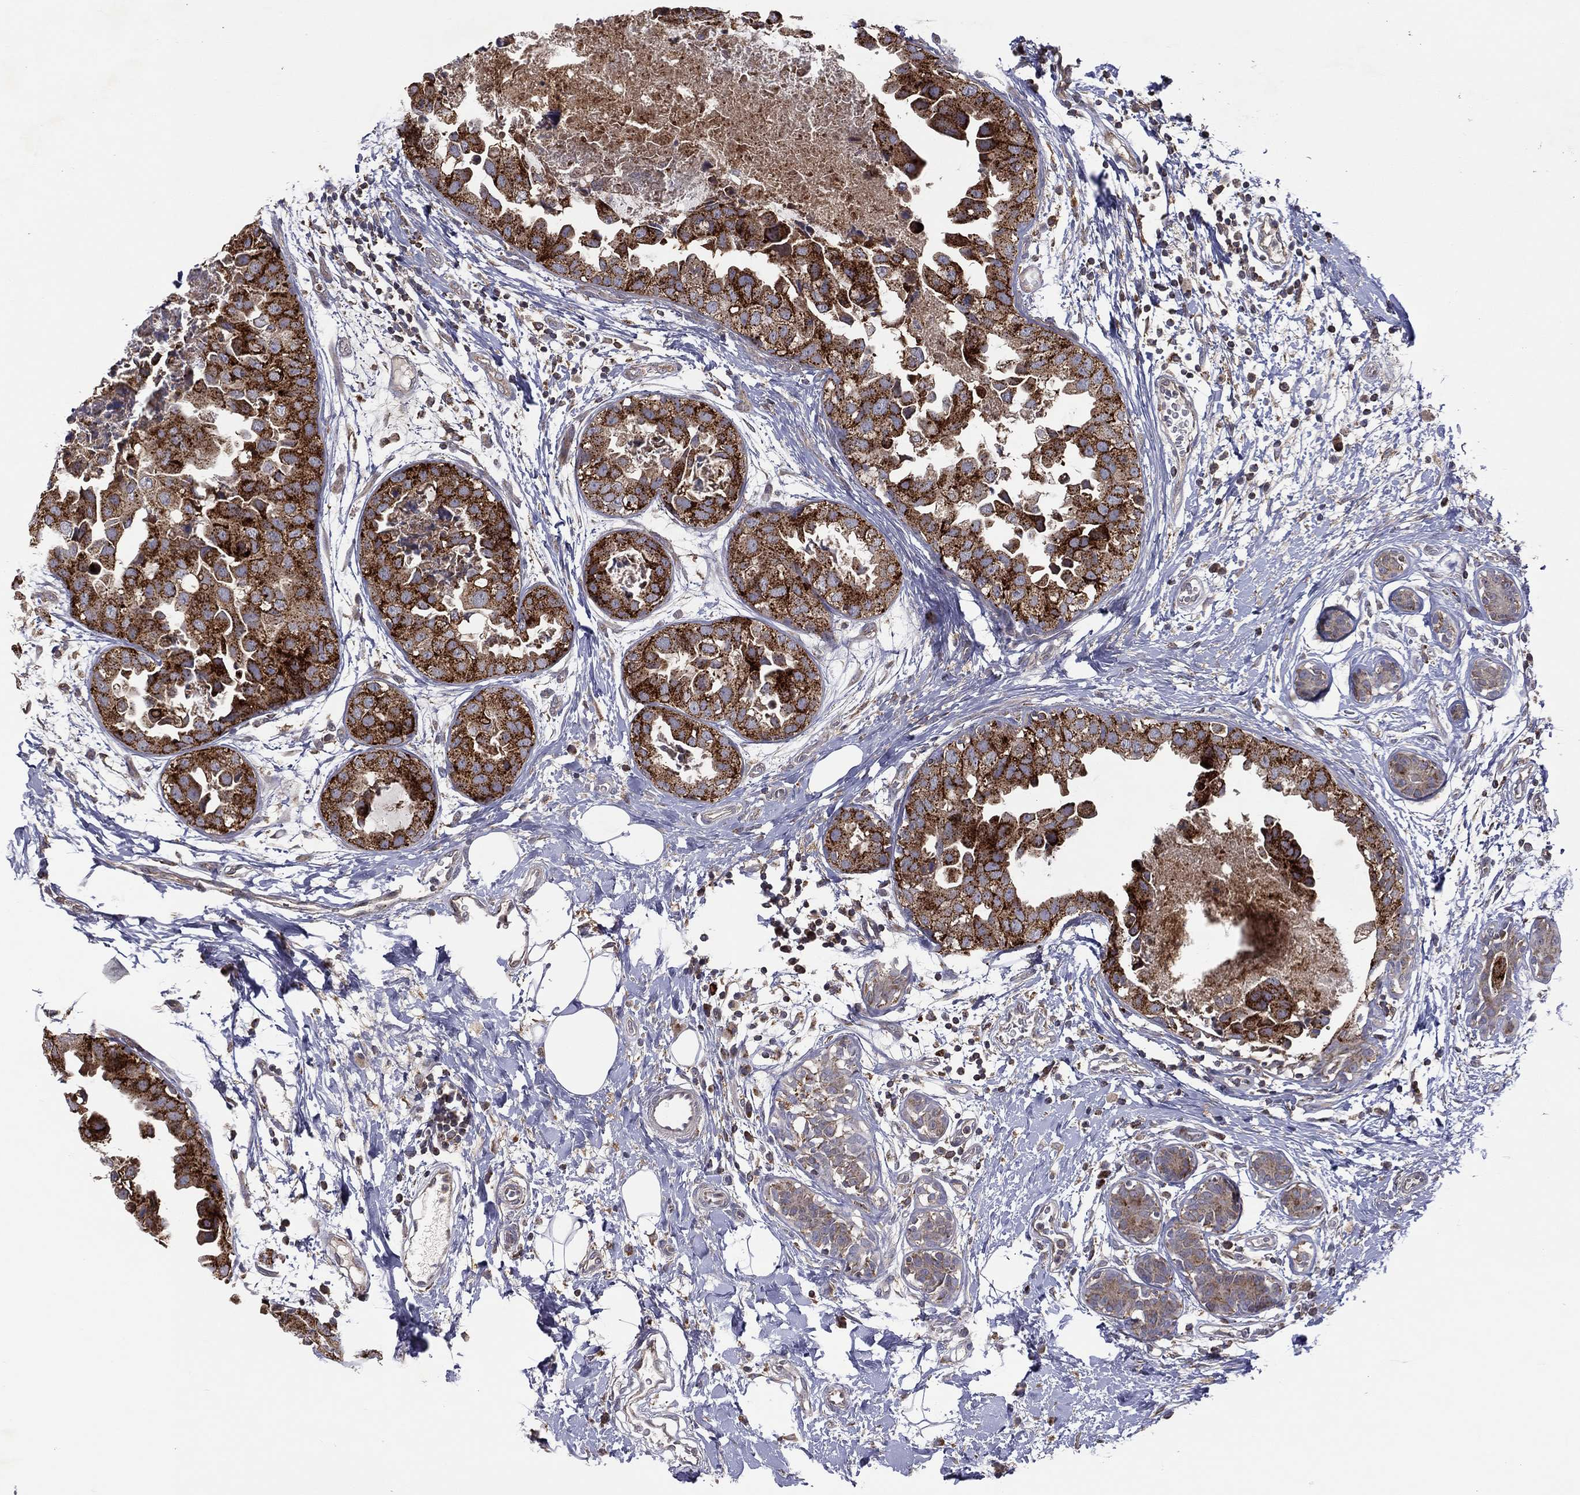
{"staining": {"intensity": "strong", "quantity": ">75%", "location": "cytoplasmic/membranous"}, "tissue": "breast cancer", "cell_type": "Tumor cells", "image_type": "cancer", "snomed": [{"axis": "morphology", "description": "Normal tissue, NOS"}, {"axis": "morphology", "description": "Duct carcinoma"}, {"axis": "topography", "description": "Breast"}], "caption": "Immunohistochemical staining of breast cancer (infiltrating ductal carcinoma) shows strong cytoplasmic/membranous protein staining in approximately >75% of tumor cells. Using DAB (3,3'-diaminobenzidine) (brown) and hematoxylin (blue) stains, captured at high magnification using brightfield microscopy.", "gene": "STARD3", "patient": {"sex": "female", "age": 40}}